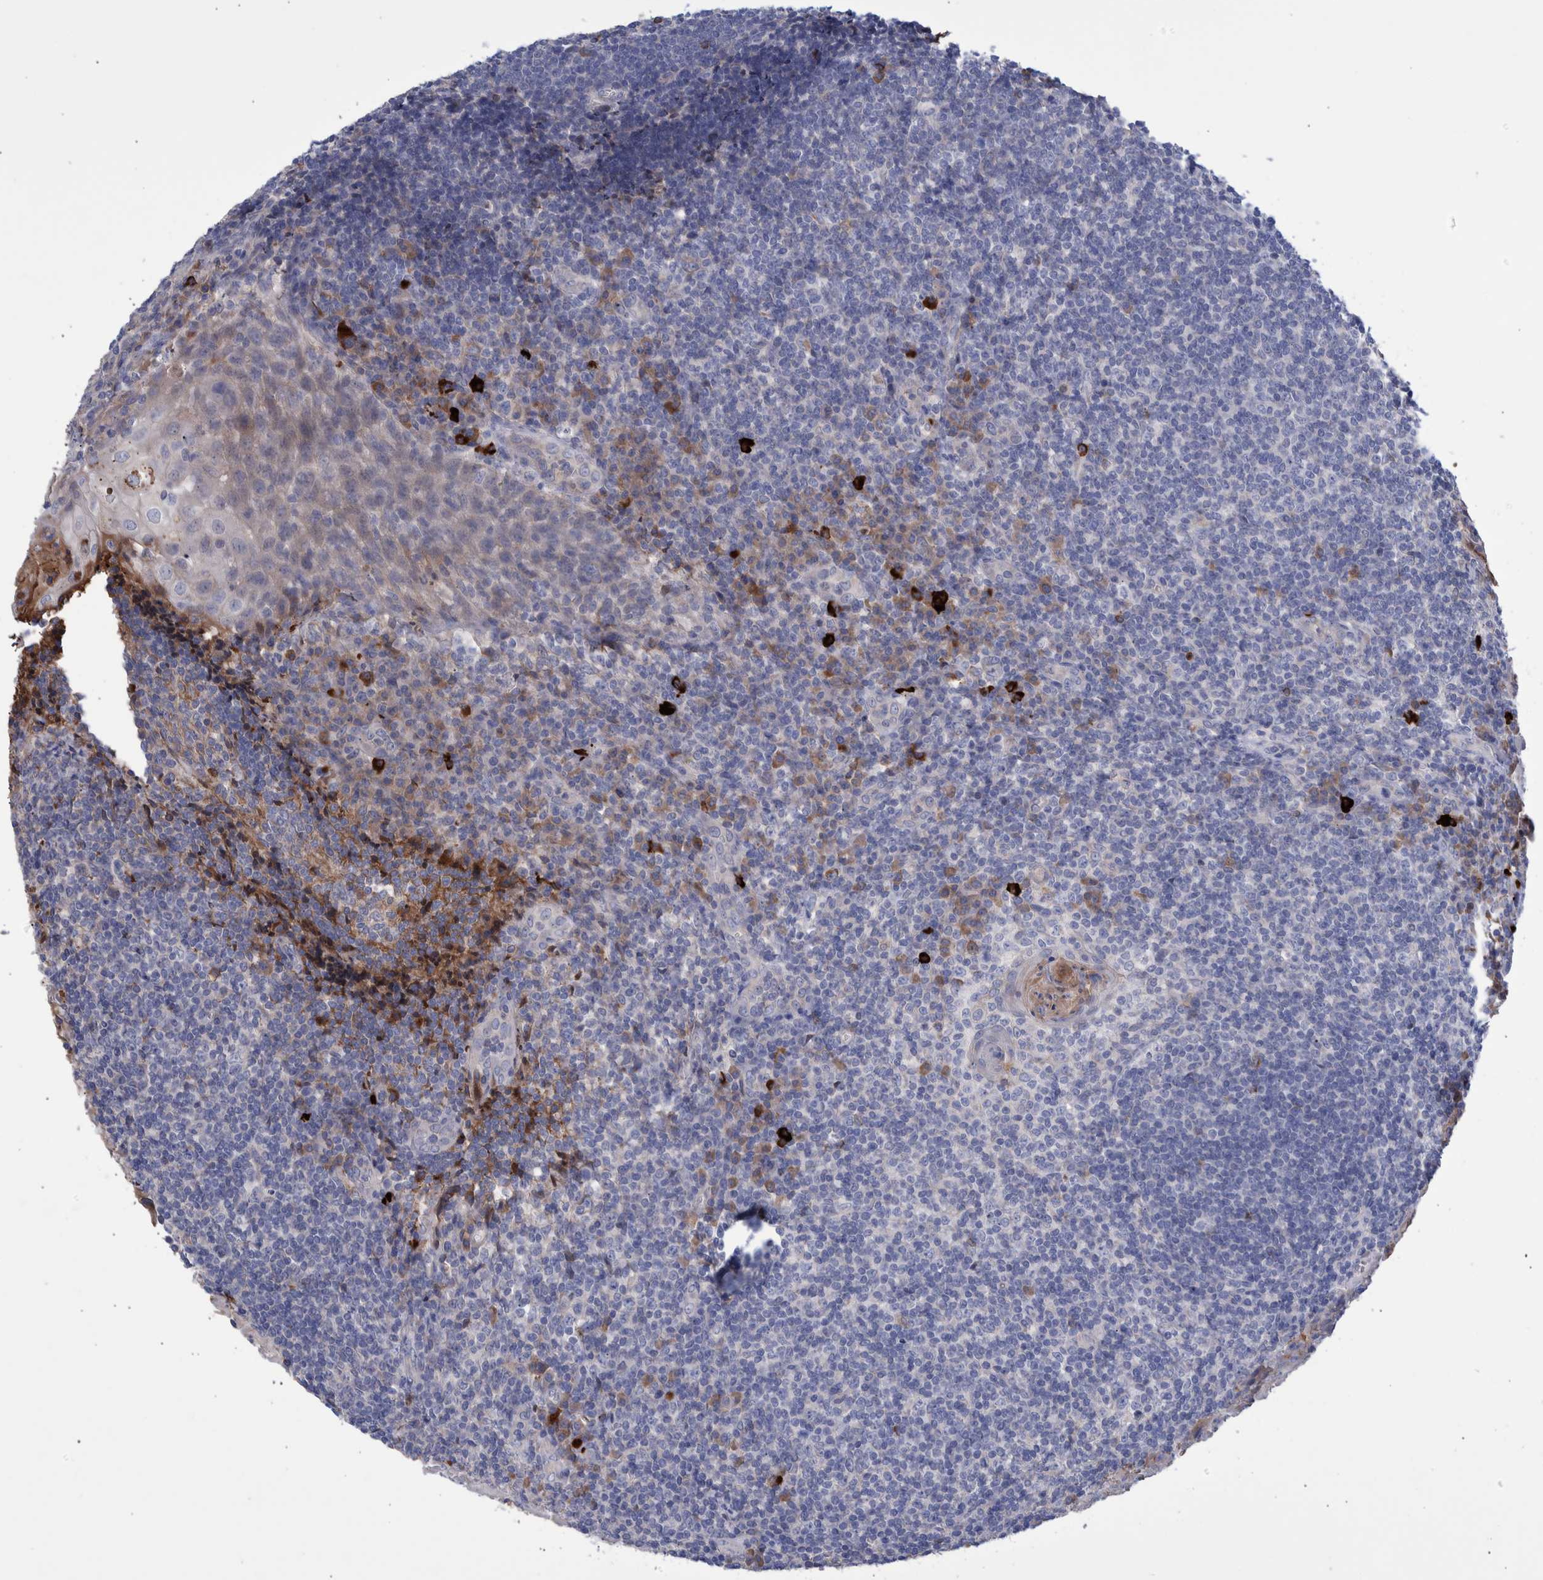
{"staining": {"intensity": "negative", "quantity": "none", "location": "none"}, "tissue": "tonsil", "cell_type": "Germinal center cells", "image_type": "normal", "snomed": [{"axis": "morphology", "description": "Normal tissue, NOS"}, {"axis": "topography", "description": "Tonsil"}], "caption": "Germinal center cells show no significant protein staining in benign tonsil.", "gene": "DLL4", "patient": {"sex": "male", "age": 37}}